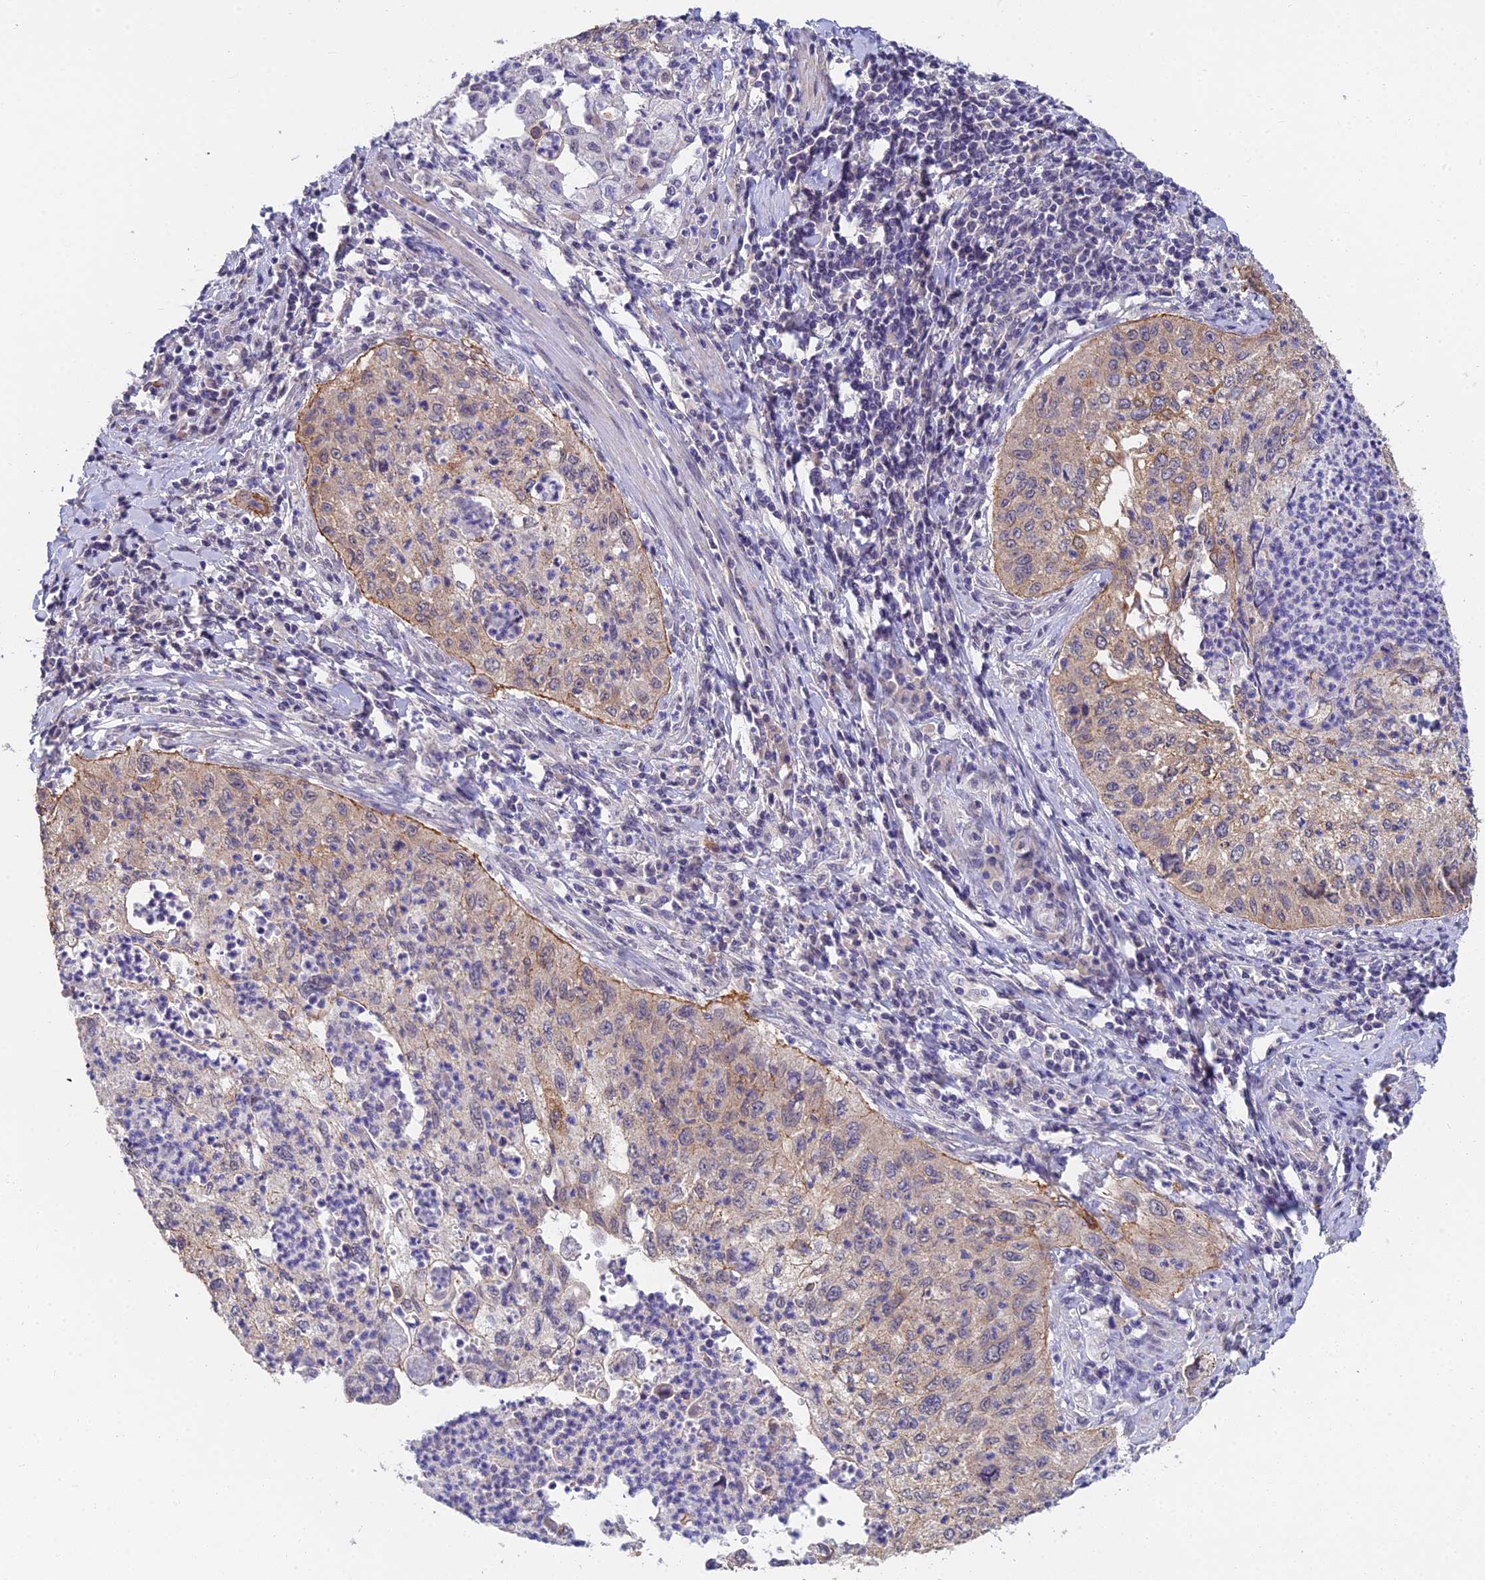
{"staining": {"intensity": "weak", "quantity": "25%-75%", "location": "cytoplasmic/membranous"}, "tissue": "cervical cancer", "cell_type": "Tumor cells", "image_type": "cancer", "snomed": [{"axis": "morphology", "description": "Squamous cell carcinoma, NOS"}, {"axis": "topography", "description": "Cervix"}], "caption": "A low amount of weak cytoplasmic/membranous staining is appreciated in approximately 25%-75% of tumor cells in cervical squamous cell carcinoma tissue.", "gene": "HOXB1", "patient": {"sex": "female", "age": 30}}